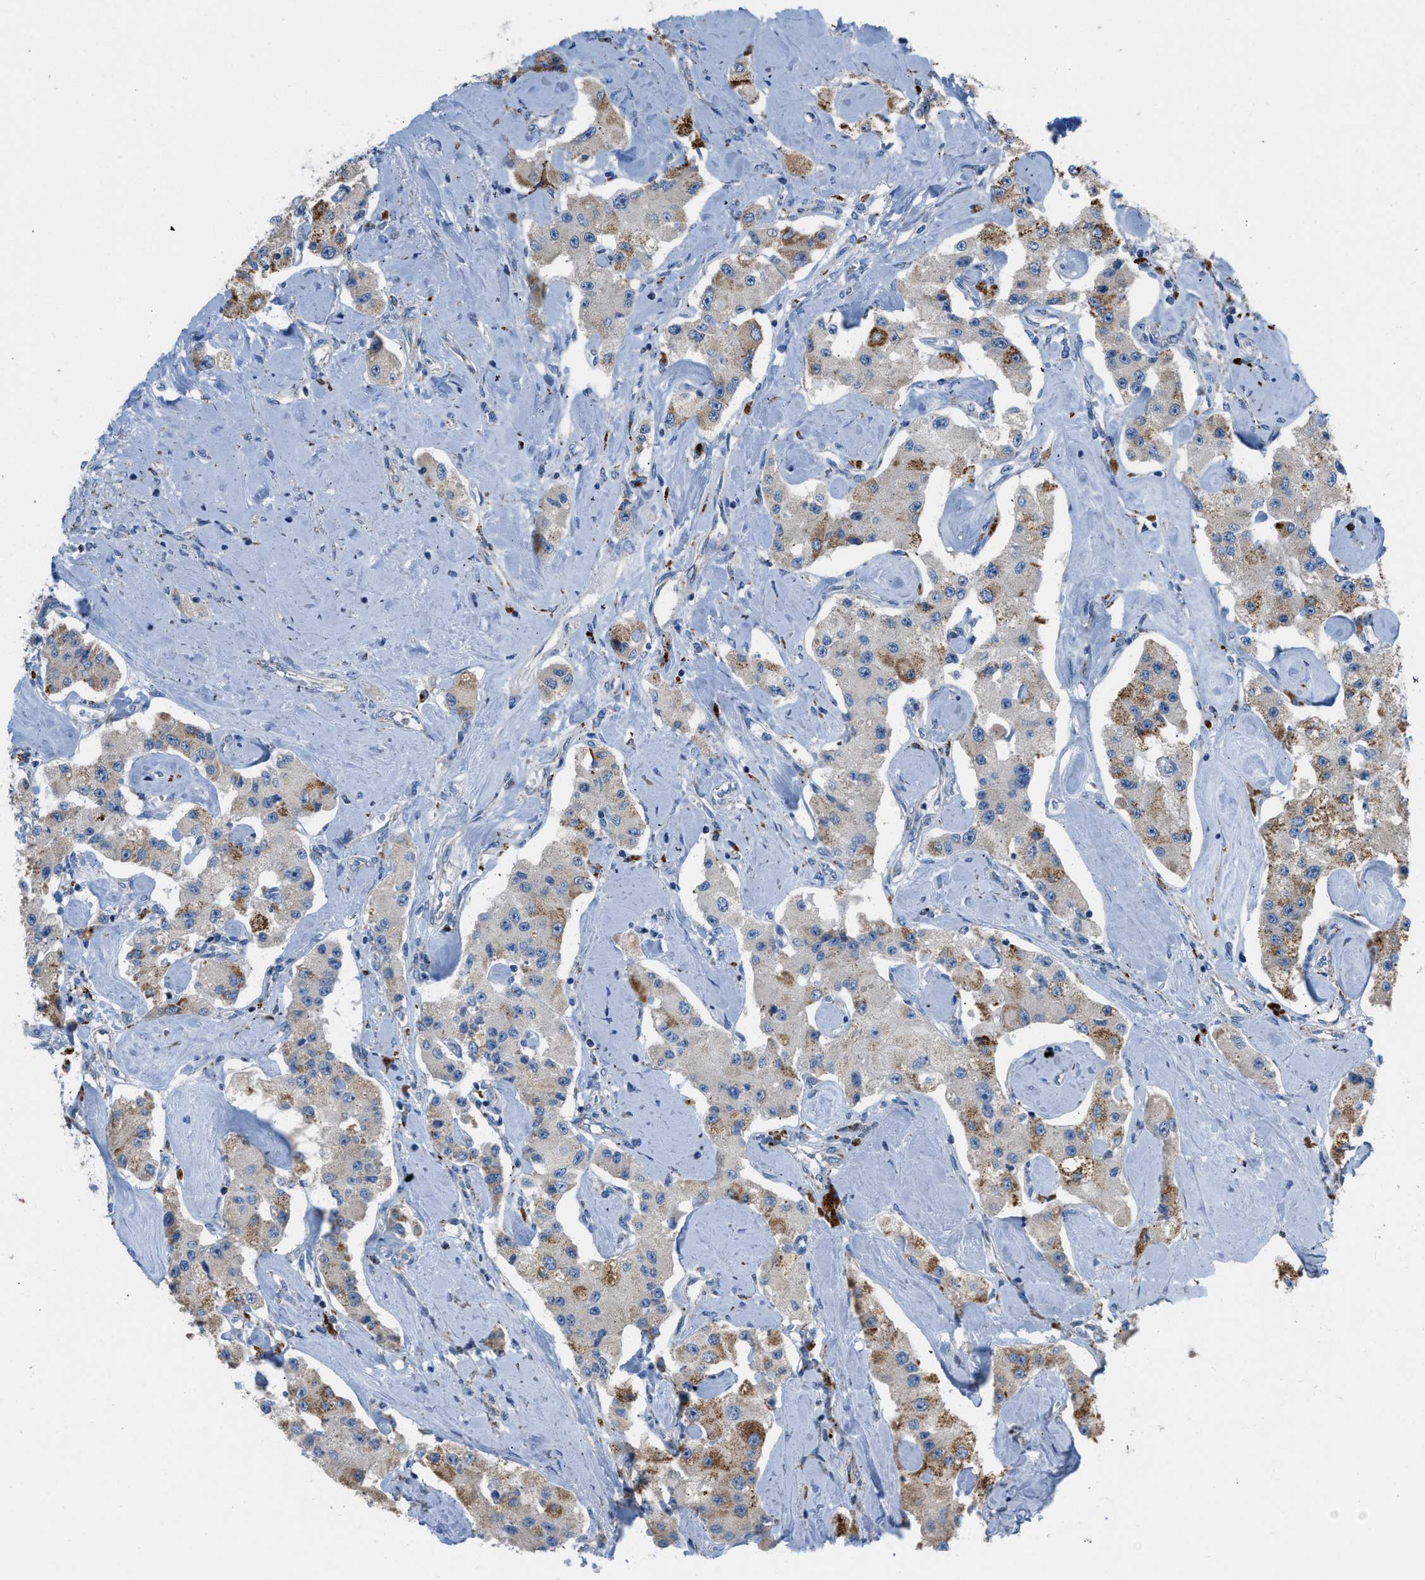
{"staining": {"intensity": "moderate", "quantity": ">75%", "location": "cytoplasmic/membranous"}, "tissue": "carcinoid", "cell_type": "Tumor cells", "image_type": "cancer", "snomed": [{"axis": "morphology", "description": "Carcinoid, malignant, NOS"}, {"axis": "topography", "description": "Pancreas"}], "caption": "Immunohistochemistry (IHC) staining of carcinoid, which shows medium levels of moderate cytoplasmic/membranous positivity in approximately >75% of tumor cells indicating moderate cytoplasmic/membranous protein expression. The staining was performed using DAB (3,3'-diaminobenzidine) (brown) for protein detection and nuclei were counterstained in hematoxylin (blue).", "gene": "SMIM20", "patient": {"sex": "male", "age": 41}}